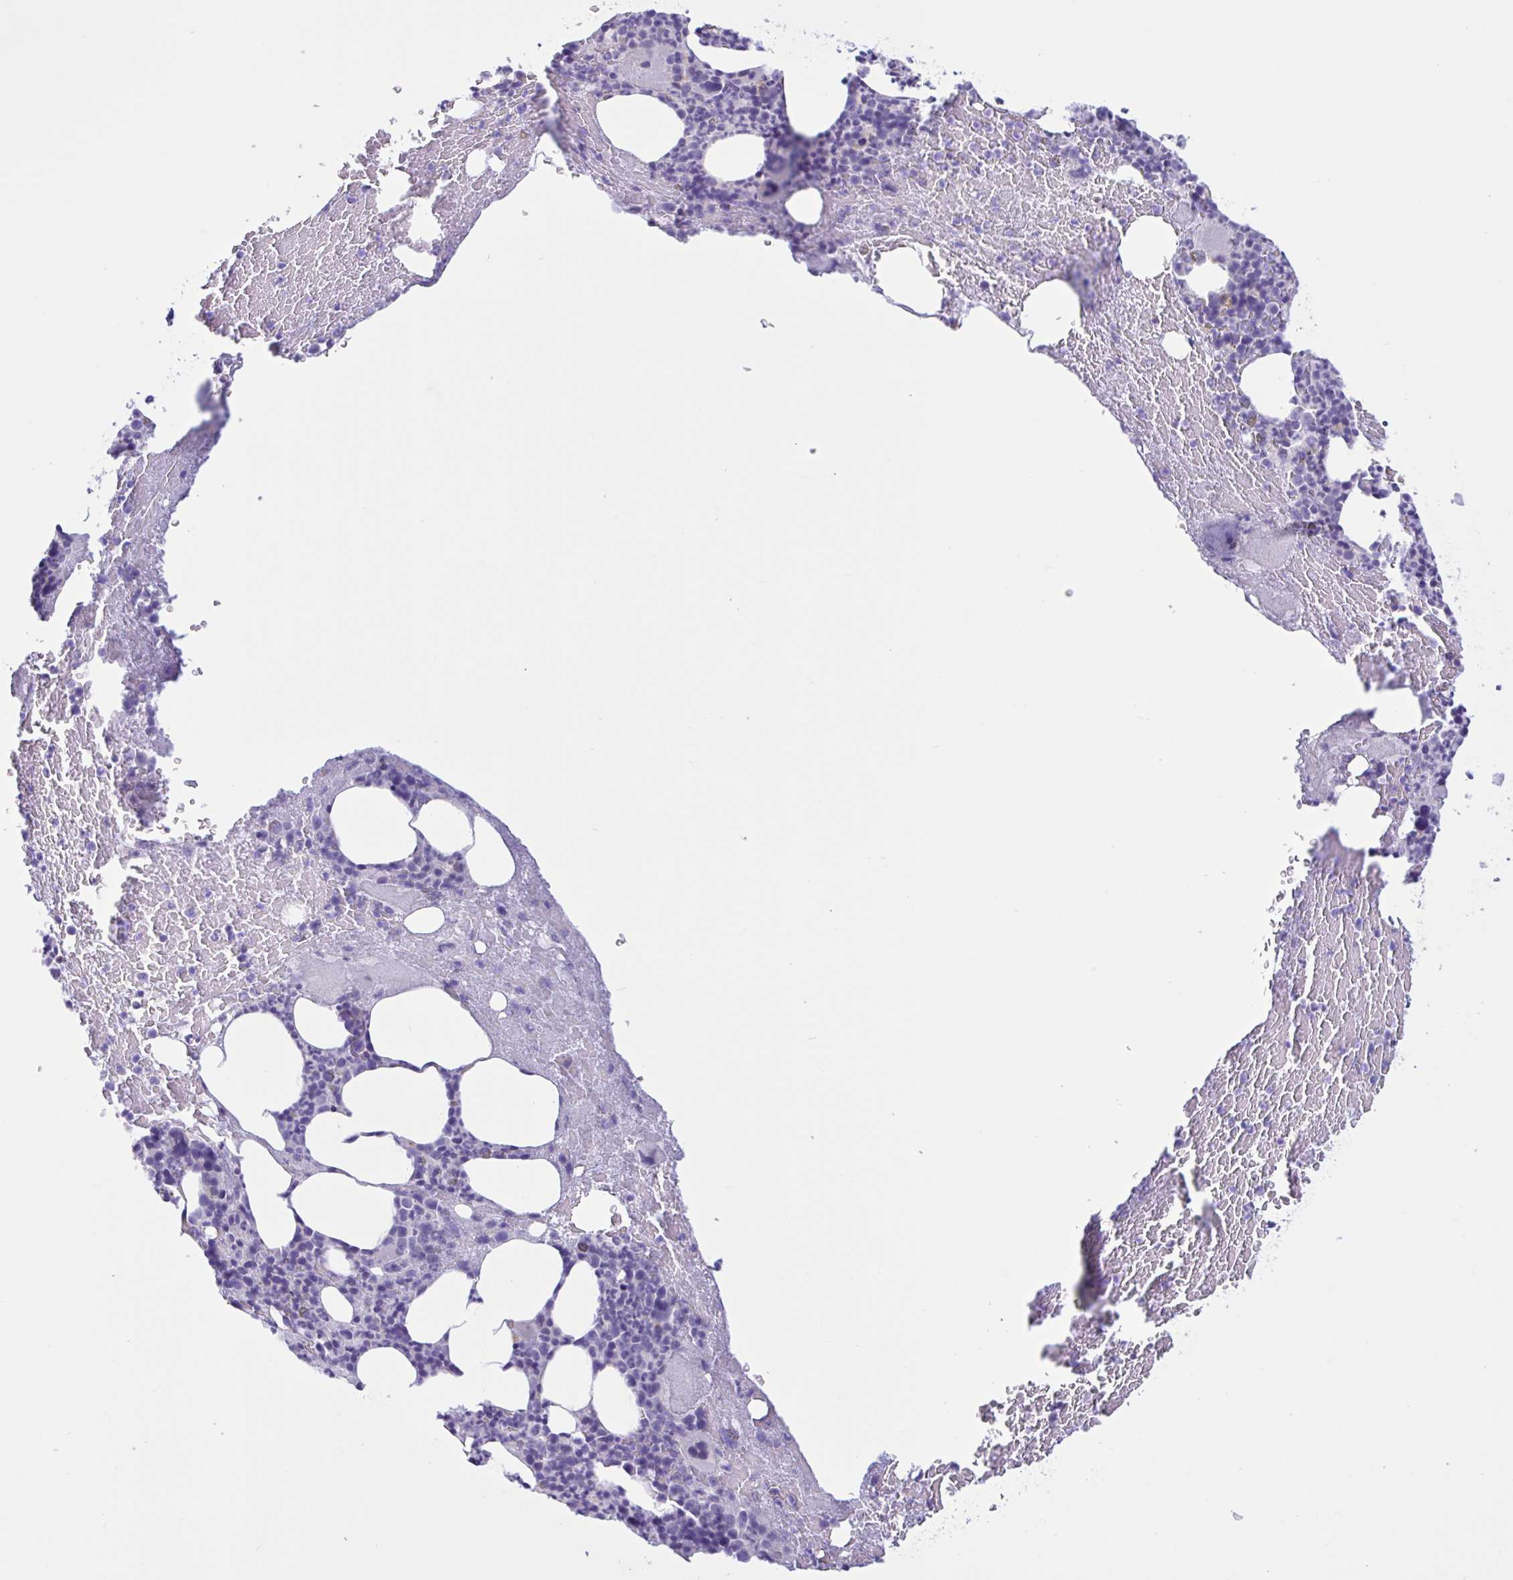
{"staining": {"intensity": "negative", "quantity": "none", "location": "none"}, "tissue": "bone marrow", "cell_type": "Hematopoietic cells", "image_type": "normal", "snomed": [{"axis": "morphology", "description": "Normal tissue, NOS"}, {"axis": "topography", "description": "Bone marrow"}], "caption": "Bone marrow stained for a protein using IHC reveals no expression hematopoietic cells.", "gene": "XCL1", "patient": {"sex": "female", "age": 59}}